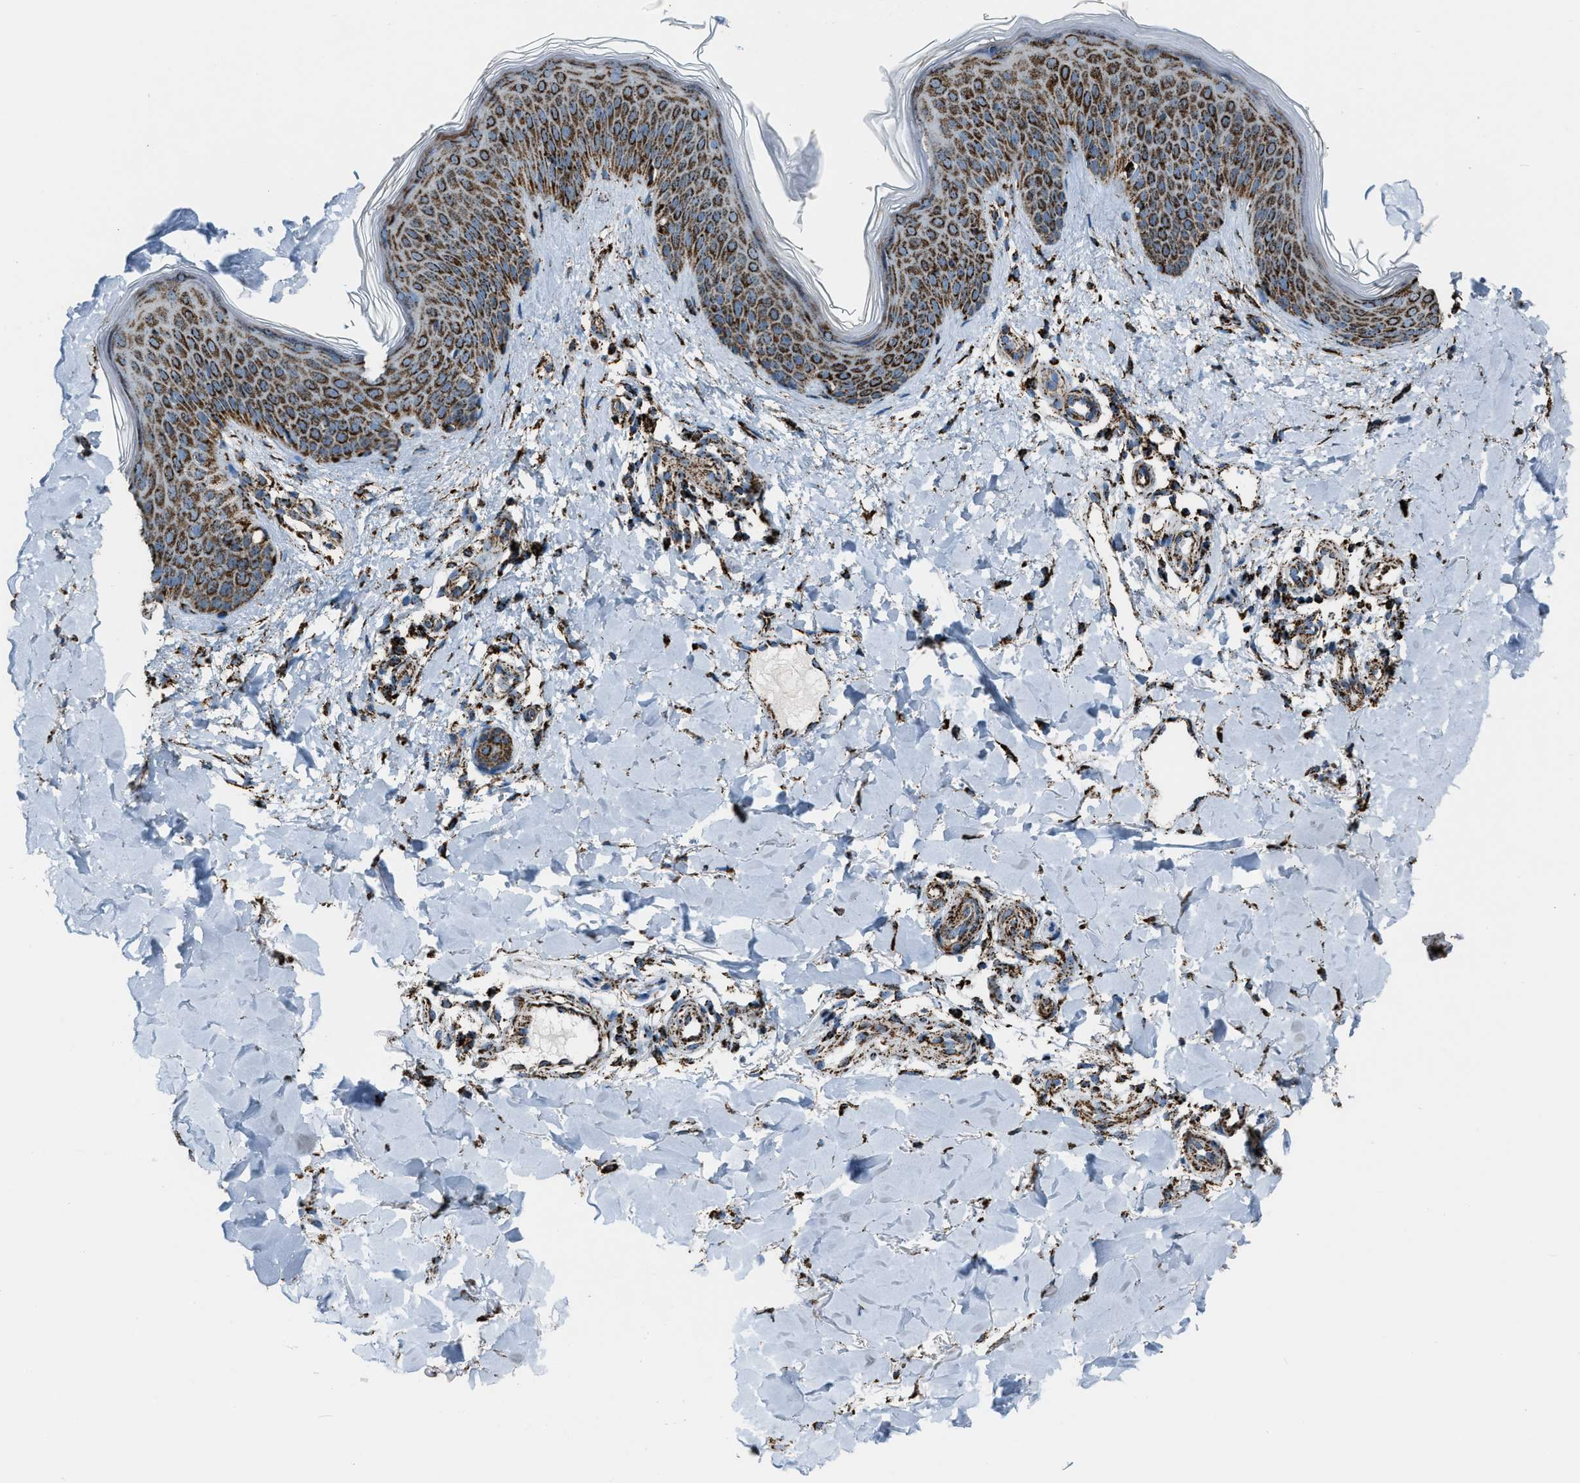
{"staining": {"intensity": "strong", "quantity": ">75%", "location": "cytoplasmic/membranous"}, "tissue": "skin", "cell_type": "Fibroblasts", "image_type": "normal", "snomed": [{"axis": "morphology", "description": "Normal tissue, NOS"}, {"axis": "topography", "description": "Skin"}], "caption": "Human skin stained with a brown dye demonstrates strong cytoplasmic/membranous positive expression in about >75% of fibroblasts.", "gene": "MDH2", "patient": {"sex": "male", "age": 41}}